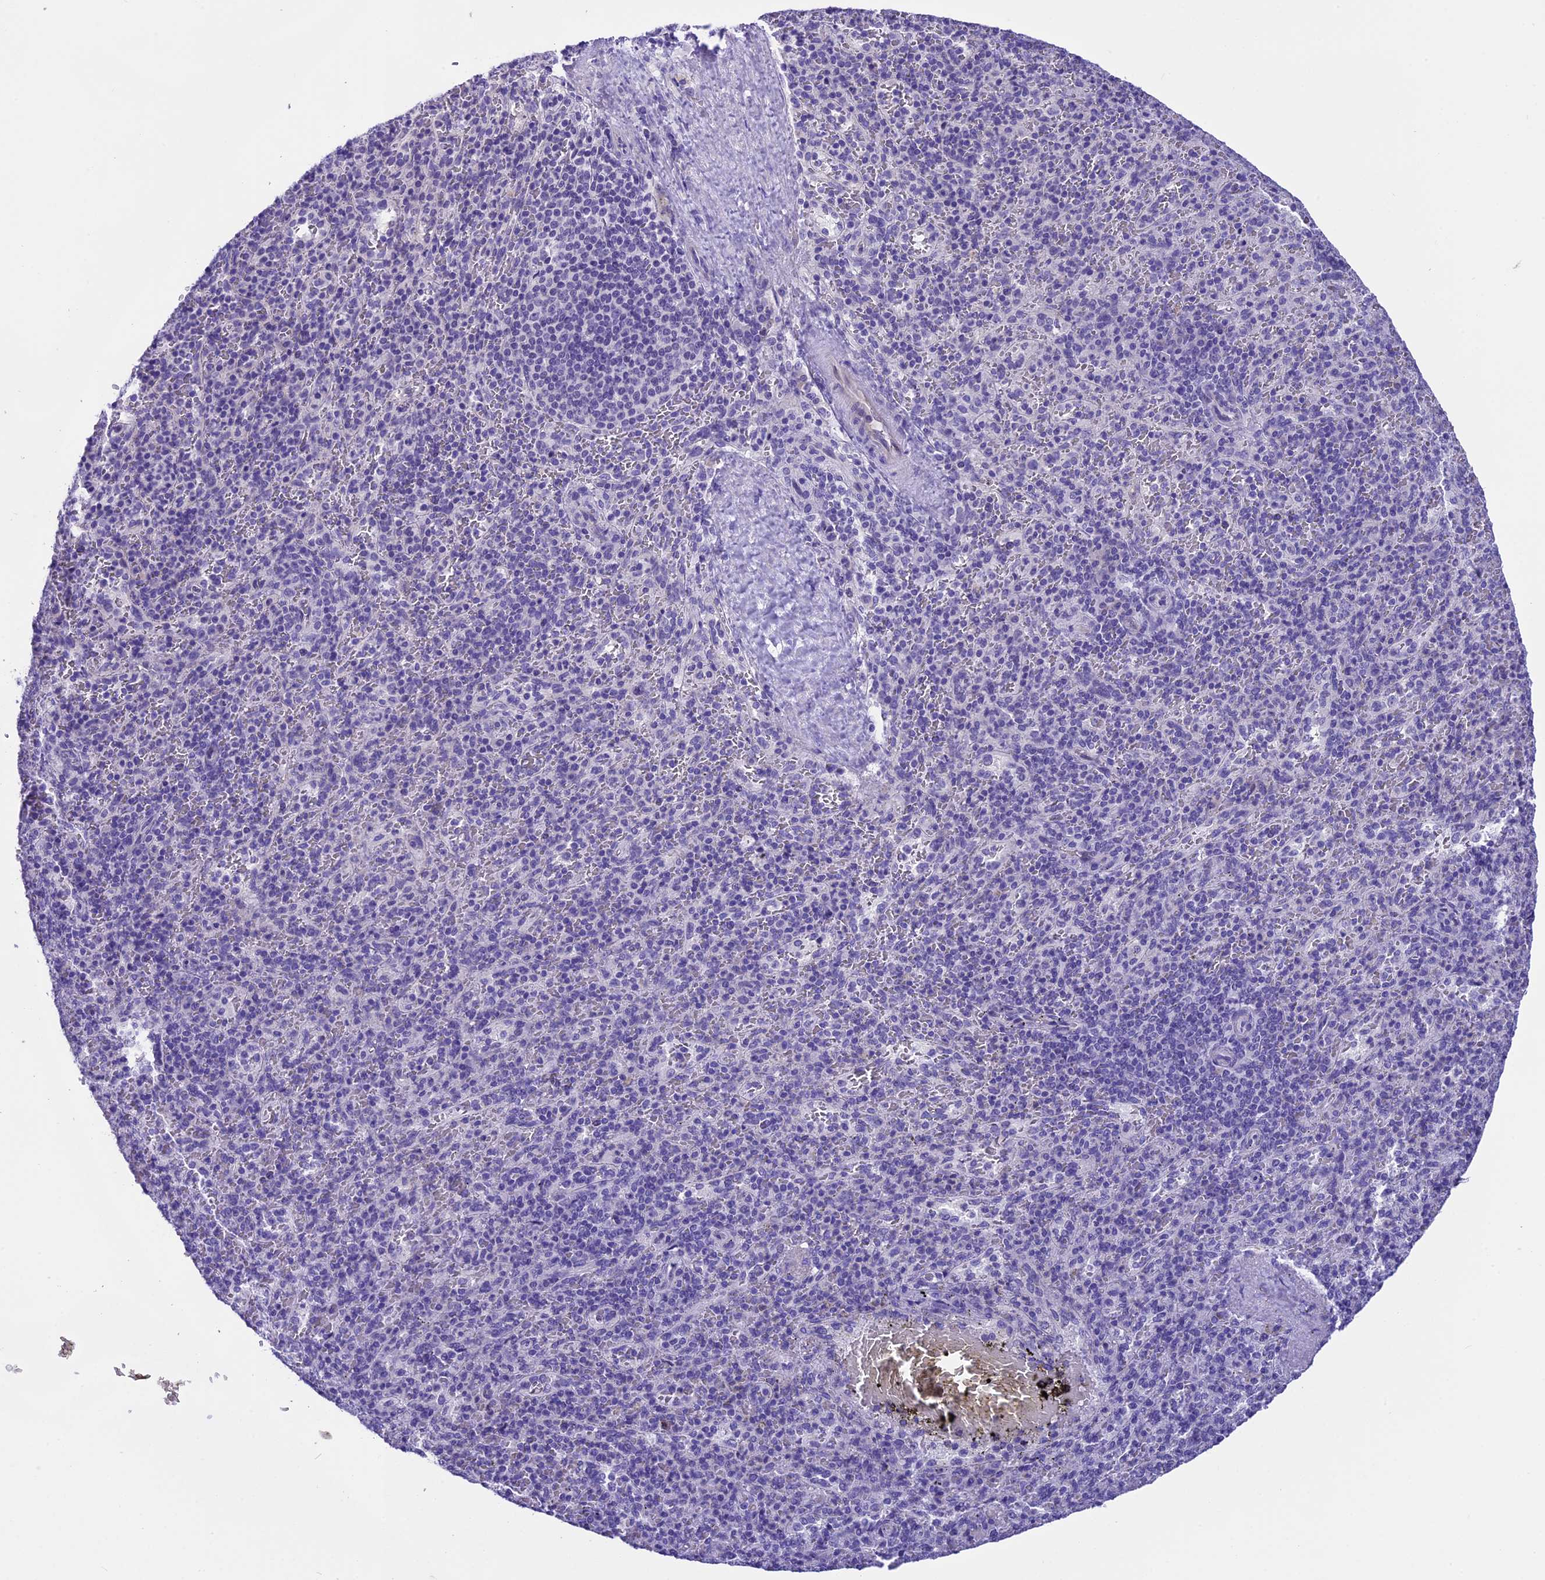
{"staining": {"intensity": "negative", "quantity": "none", "location": "none"}, "tissue": "spleen", "cell_type": "Cells in red pulp", "image_type": "normal", "snomed": [{"axis": "morphology", "description": "Normal tissue, NOS"}, {"axis": "topography", "description": "Spleen"}], "caption": "This is an IHC image of normal spleen. There is no staining in cells in red pulp.", "gene": "PRR15", "patient": {"sex": "male", "age": 82}}